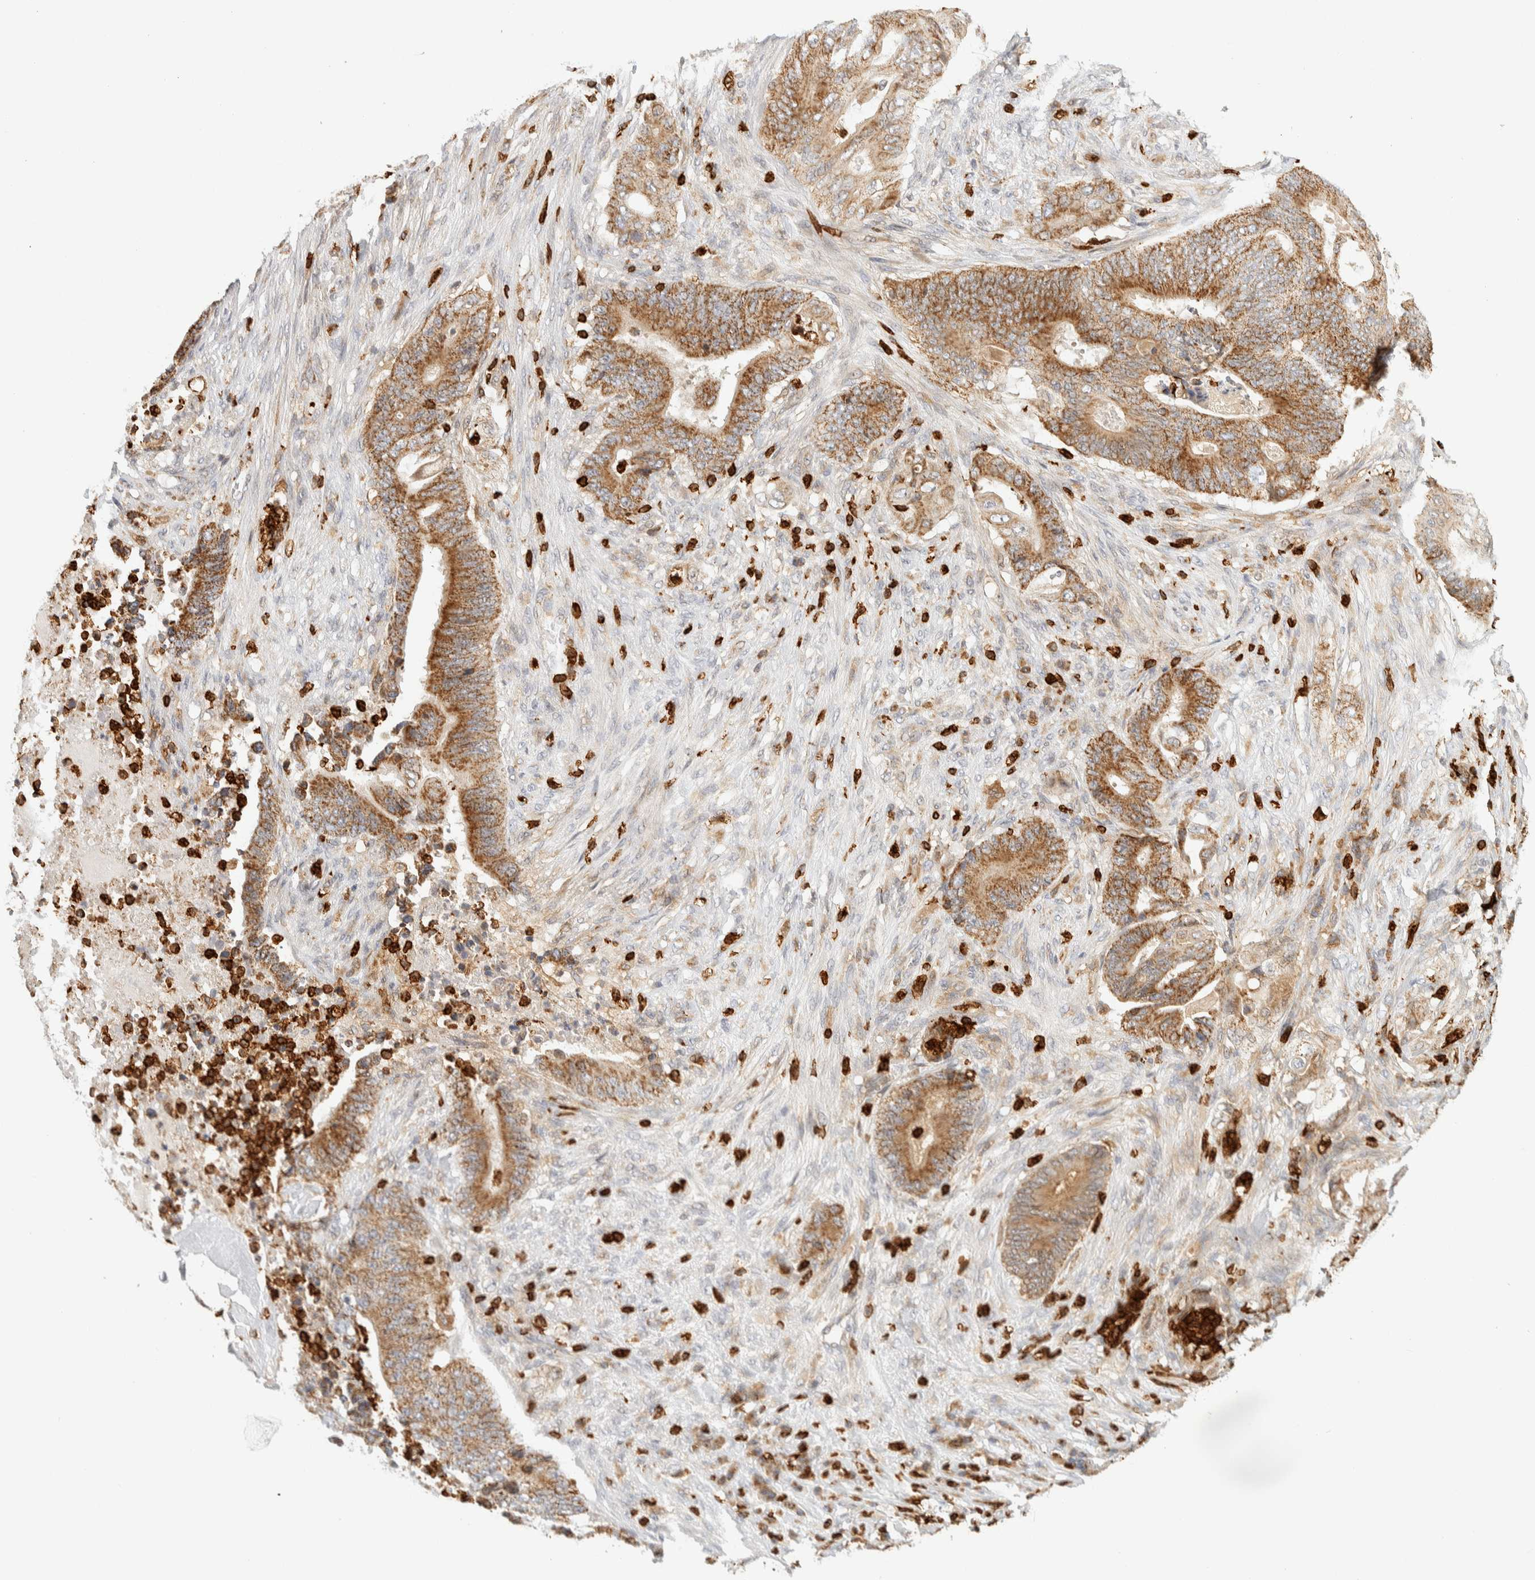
{"staining": {"intensity": "strong", "quantity": ">75%", "location": "cytoplasmic/membranous"}, "tissue": "stomach cancer", "cell_type": "Tumor cells", "image_type": "cancer", "snomed": [{"axis": "morphology", "description": "Adenocarcinoma, NOS"}, {"axis": "topography", "description": "Stomach"}], "caption": "Protein staining shows strong cytoplasmic/membranous expression in approximately >75% of tumor cells in stomach cancer.", "gene": "RUNDC1", "patient": {"sex": "female", "age": 73}}